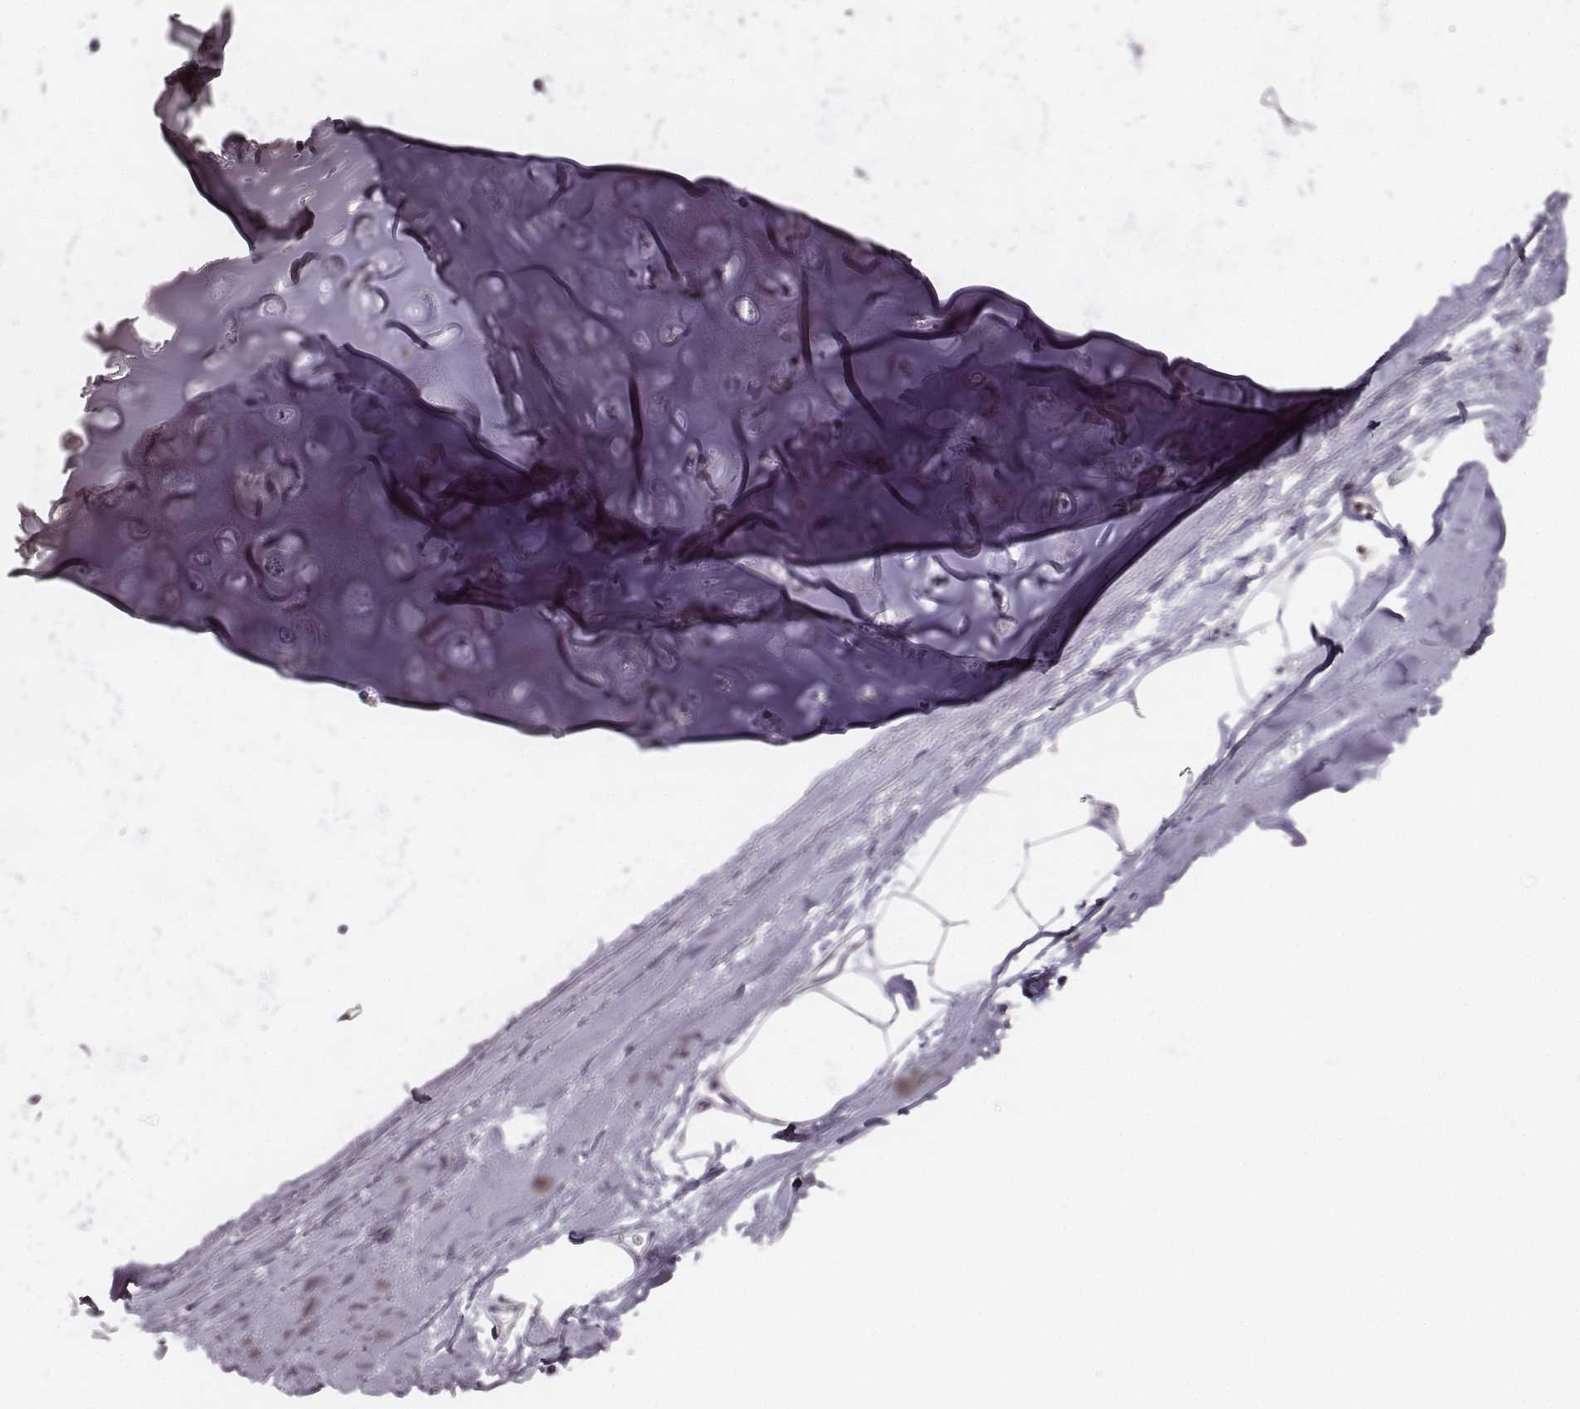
{"staining": {"intensity": "negative", "quantity": "none", "location": "none"}, "tissue": "soft tissue", "cell_type": "Chondrocytes", "image_type": "normal", "snomed": [{"axis": "morphology", "description": "Normal tissue, NOS"}, {"axis": "topography", "description": "Lymph node"}, {"axis": "topography", "description": "Bronchus"}], "caption": "Chondrocytes are negative for brown protein staining in unremarkable soft tissue. The staining was performed using DAB to visualize the protein expression in brown, while the nuclei were stained in blue with hematoxylin (Magnification: 20x).", "gene": "ZYX", "patient": {"sex": "female", "age": 70}}